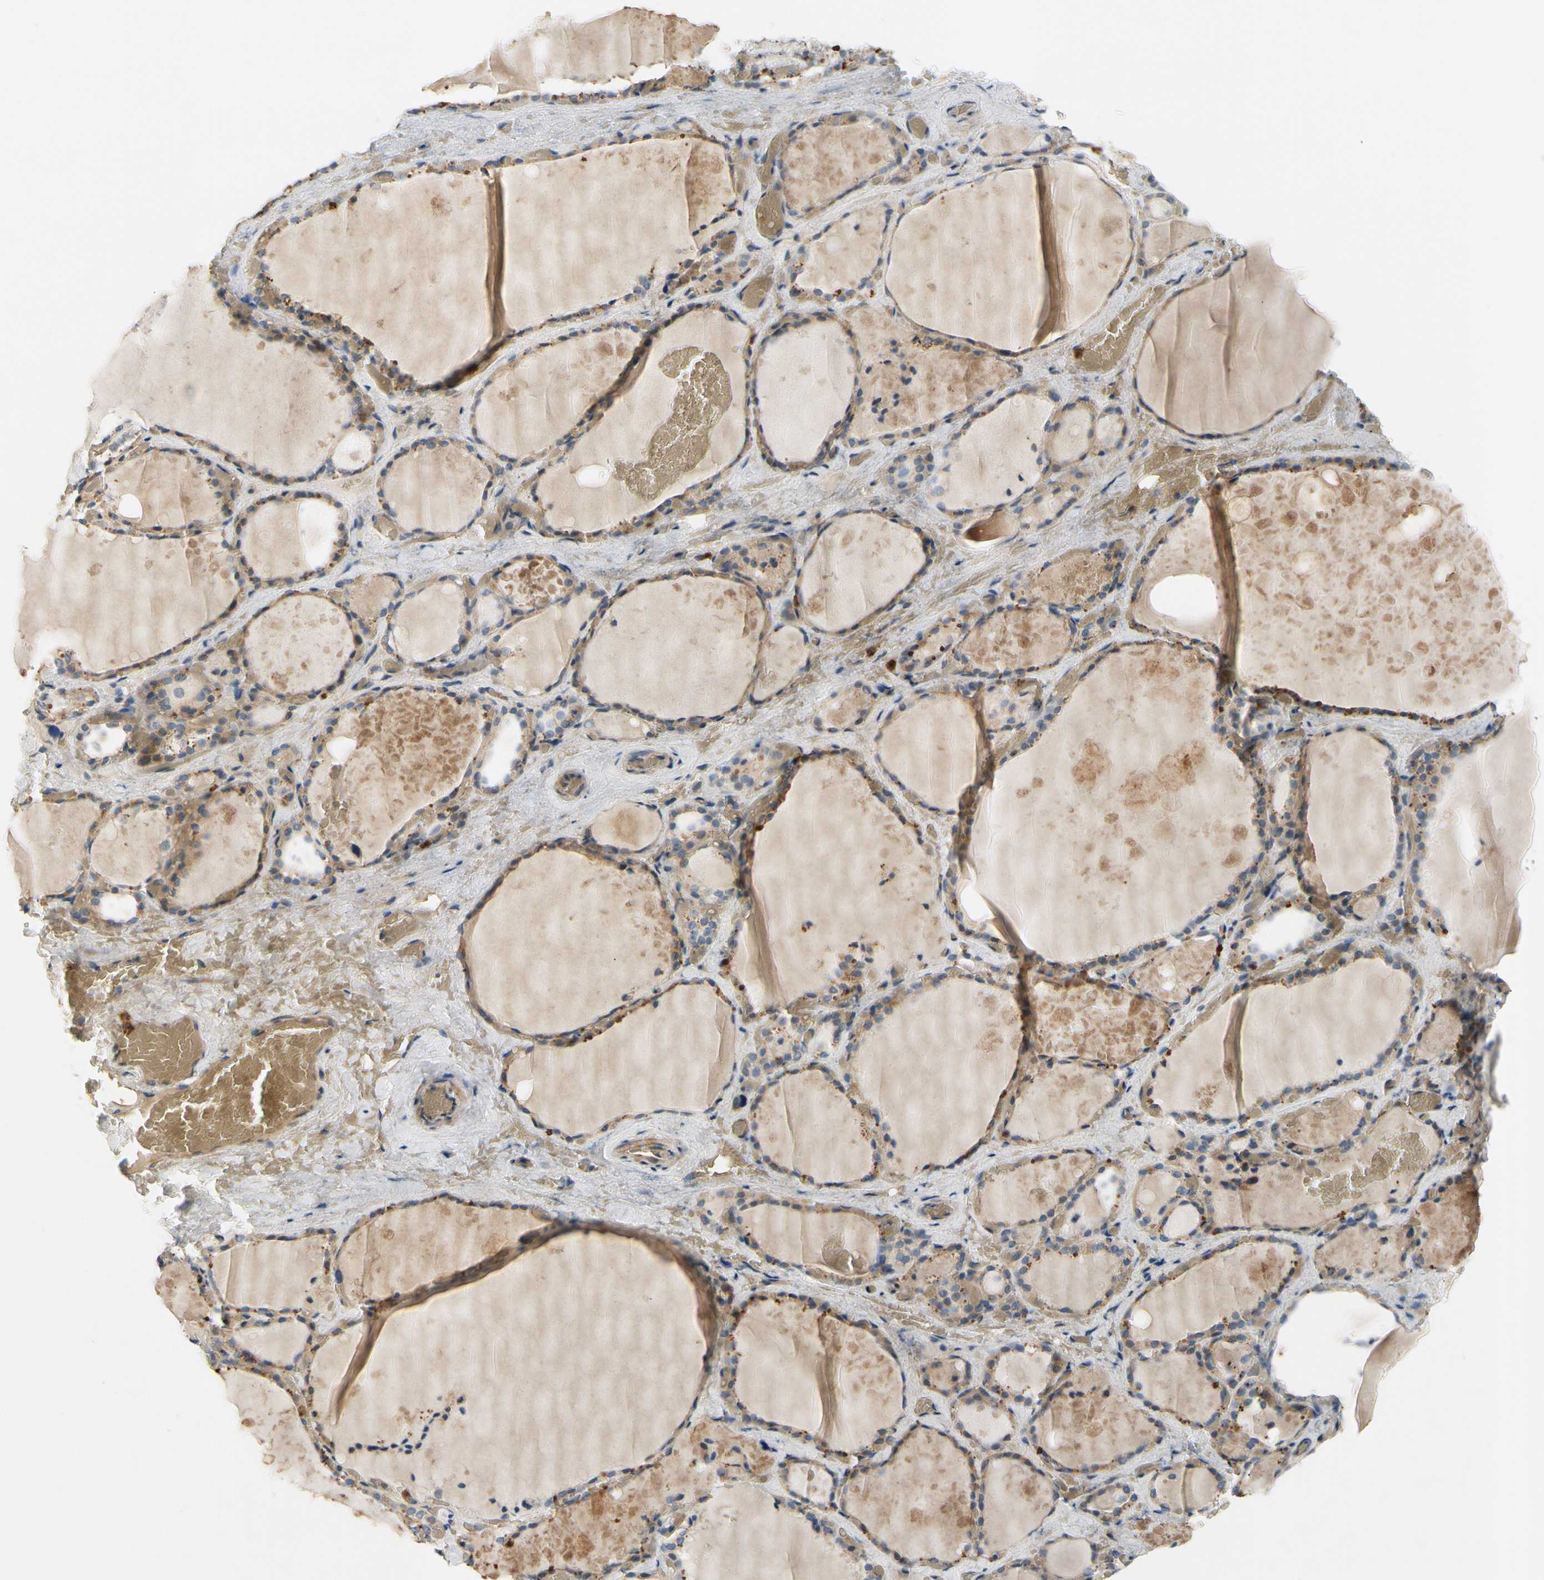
{"staining": {"intensity": "weak", "quantity": ">75%", "location": "cytoplasmic/membranous"}, "tissue": "thyroid gland", "cell_type": "Glandular cells", "image_type": "normal", "snomed": [{"axis": "morphology", "description": "Normal tissue, NOS"}, {"axis": "topography", "description": "Thyroid gland"}], "caption": "IHC micrograph of benign human thyroid gland stained for a protein (brown), which shows low levels of weak cytoplasmic/membranous positivity in approximately >75% of glandular cells.", "gene": "SIGLEC5", "patient": {"sex": "male", "age": 61}}